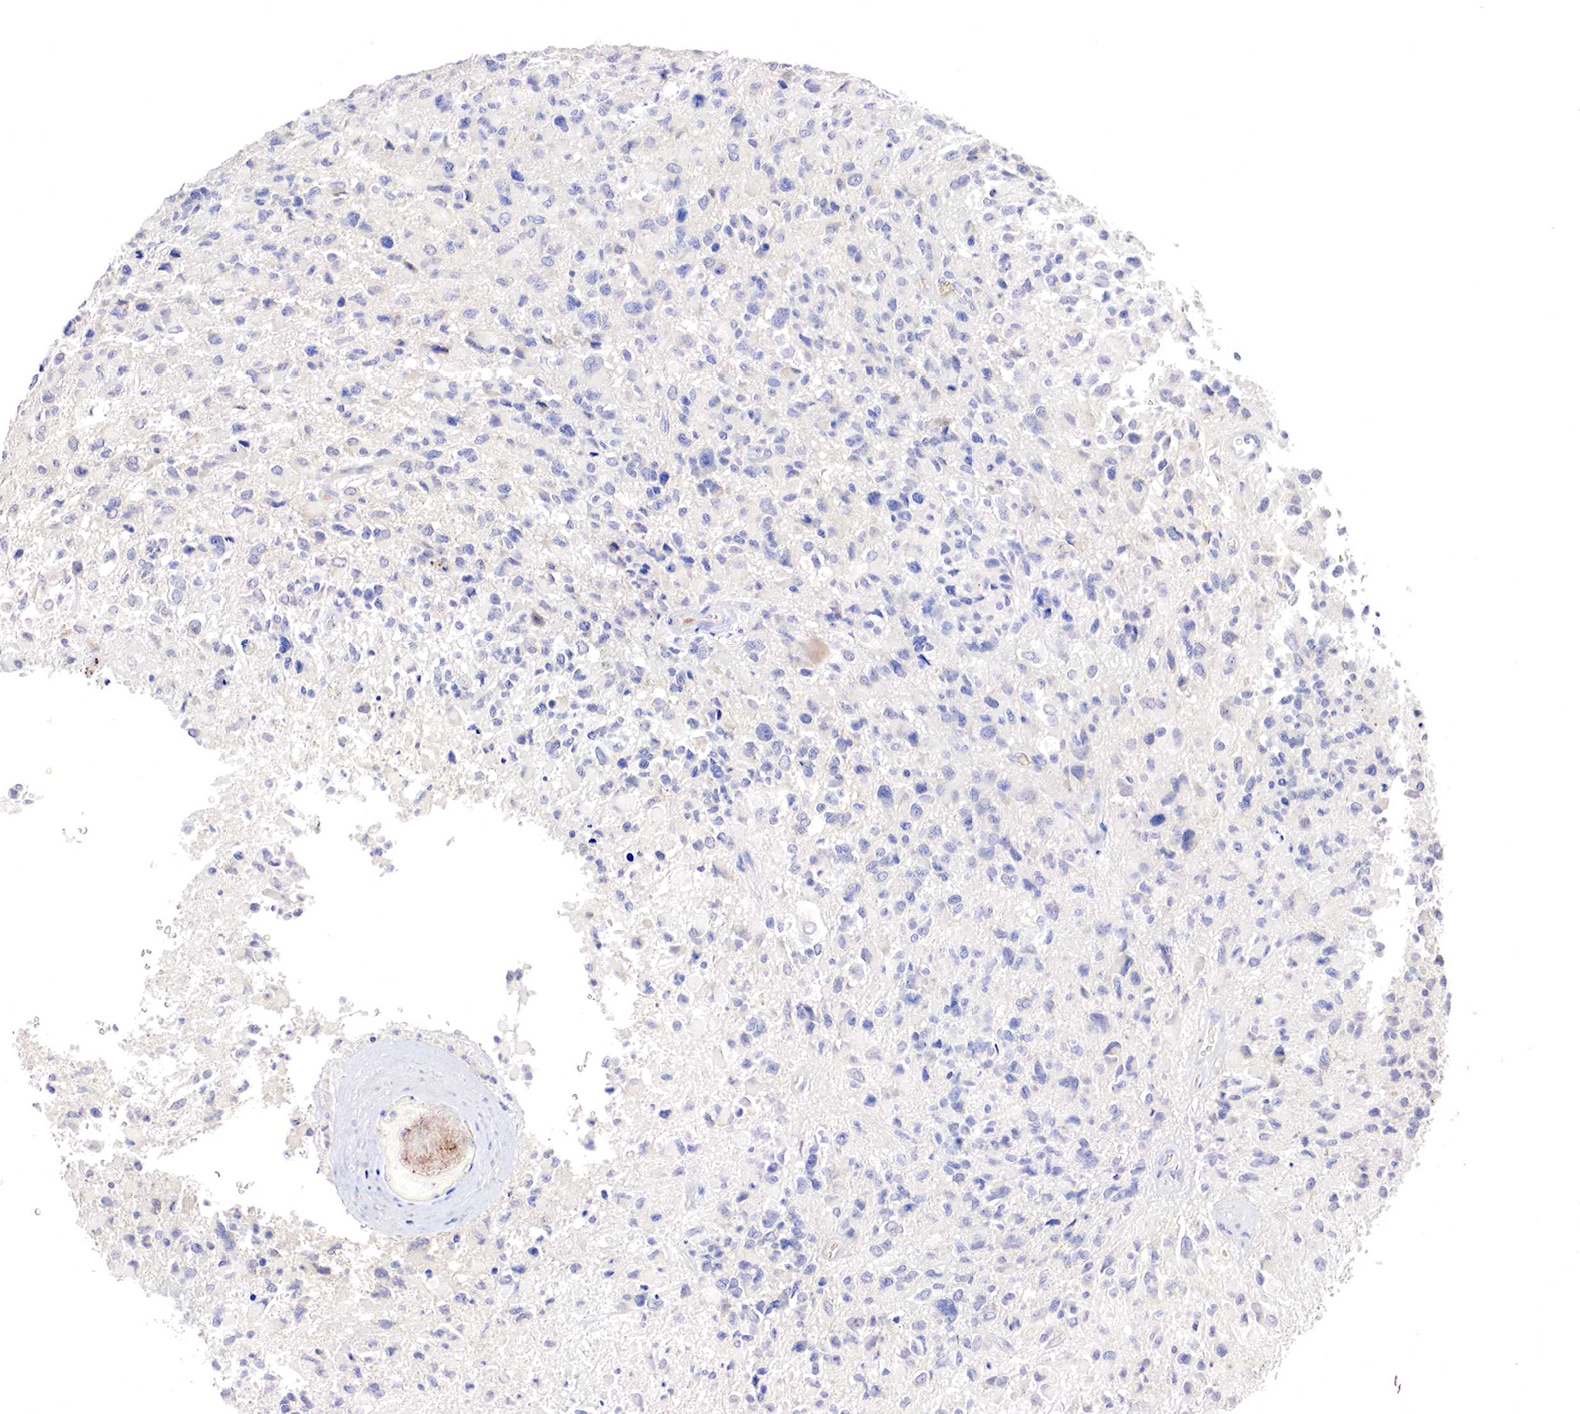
{"staining": {"intensity": "negative", "quantity": "none", "location": "none"}, "tissue": "glioma", "cell_type": "Tumor cells", "image_type": "cancer", "snomed": [{"axis": "morphology", "description": "Glioma, malignant, High grade"}, {"axis": "topography", "description": "Brain"}], "caption": "Histopathology image shows no significant protein positivity in tumor cells of glioma. (Stains: DAB immunohistochemistry (IHC) with hematoxylin counter stain, Microscopy: brightfield microscopy at high magnification).", "gene": "GATA1", "patient": {"sex": "male", "age": 69}}